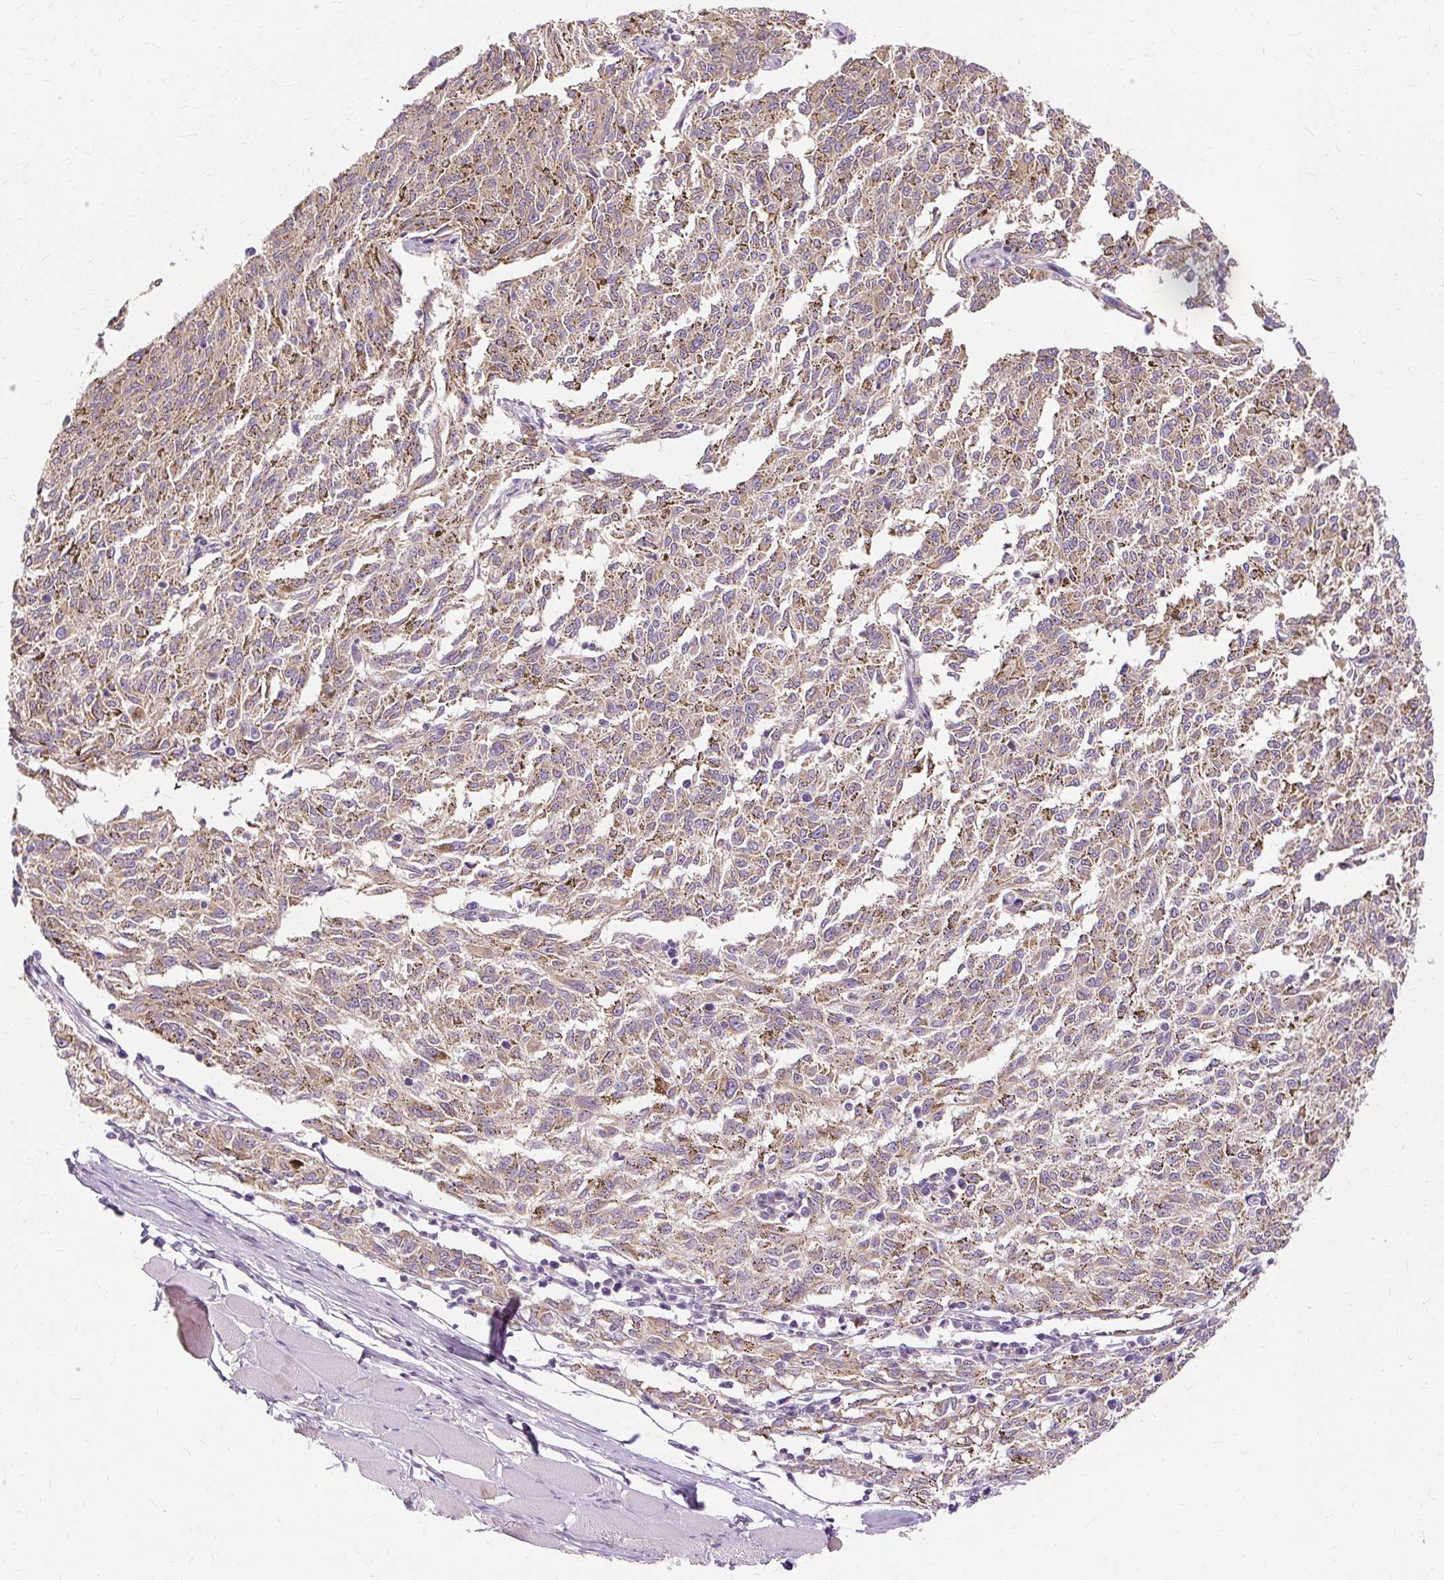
{"staining": {"intensity": "weak", "quantity": "25%-75%", "location": "cytoplasmic/membranous"}, "tissue": "melanoma", "cell_type": "Tumor cells", "image_type": "cancer", "snomed": [{"axis": "morphology", "description": "Malignant melanoma, NOS"}, {"axis": "topography", "description": "Skin"}], "caption": "This photomicrograph displays IHC staining of human malignant melanoma, with low weak cytoplasmic/membranous staining in about 25%-75% of tumor cells.", "gene": "MMACHC", "patient": {"sex": "female", "age": 72}}